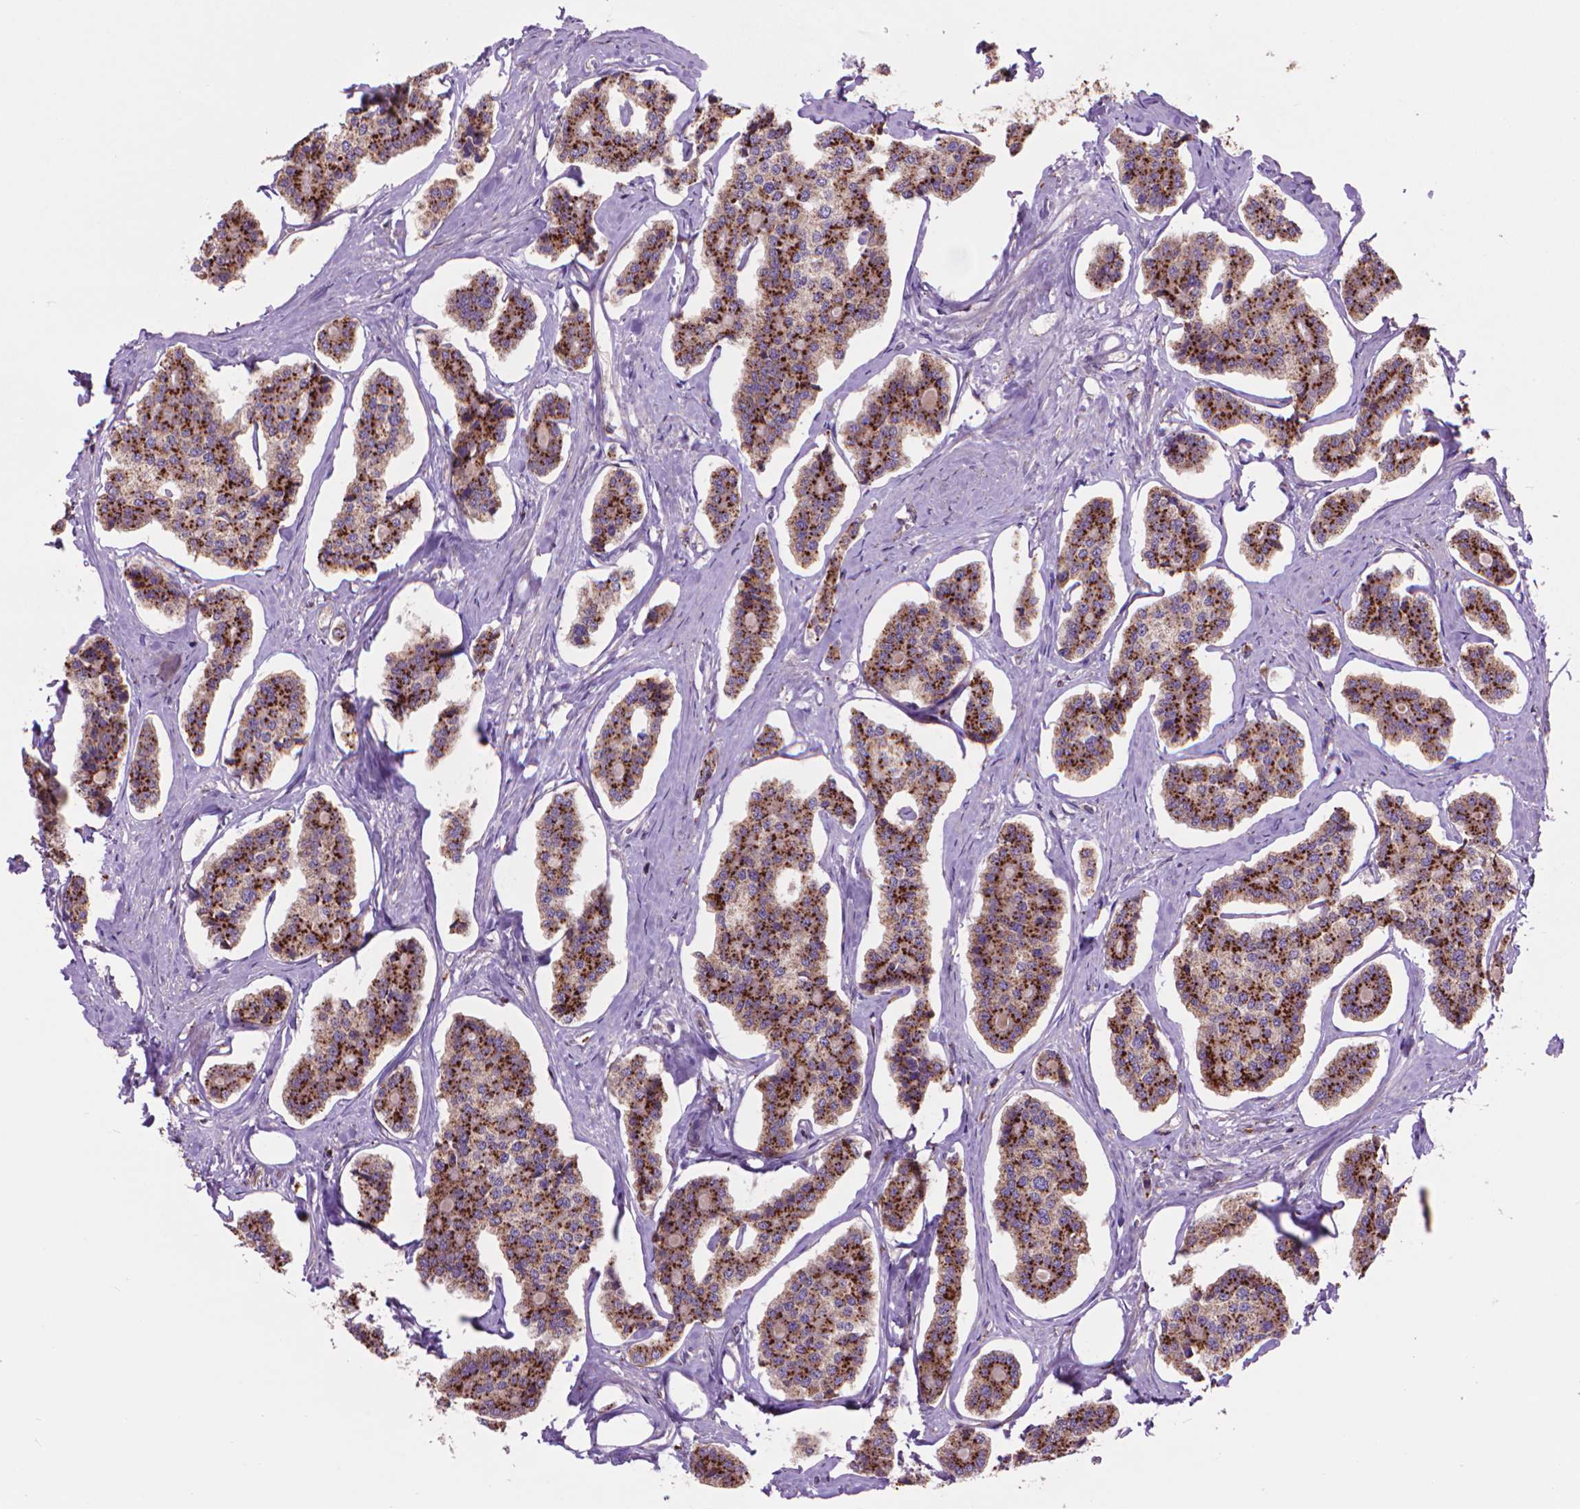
{"staining": {"intensity": "strong", "quantity": ">75%", "location": "cytoplasmic/membranous"}, "tissue": "carcinoid", "cell_type": "Tumor cells", "image_type": "cancer", "snomed": [{"axis": "morphology", "description": "Carcinoid, malignant, NOS"}, {"axis": "topography", "description": "Small intestine"}], "caption": "Carcinoid (malignant) was stained to show a protein in brown. There is high levels of strong cytoplasmic/membranous staining in approximately >75% of tumor cells.", "gene": "GLB1", "patient": {"sex": "female", "age": 65}}